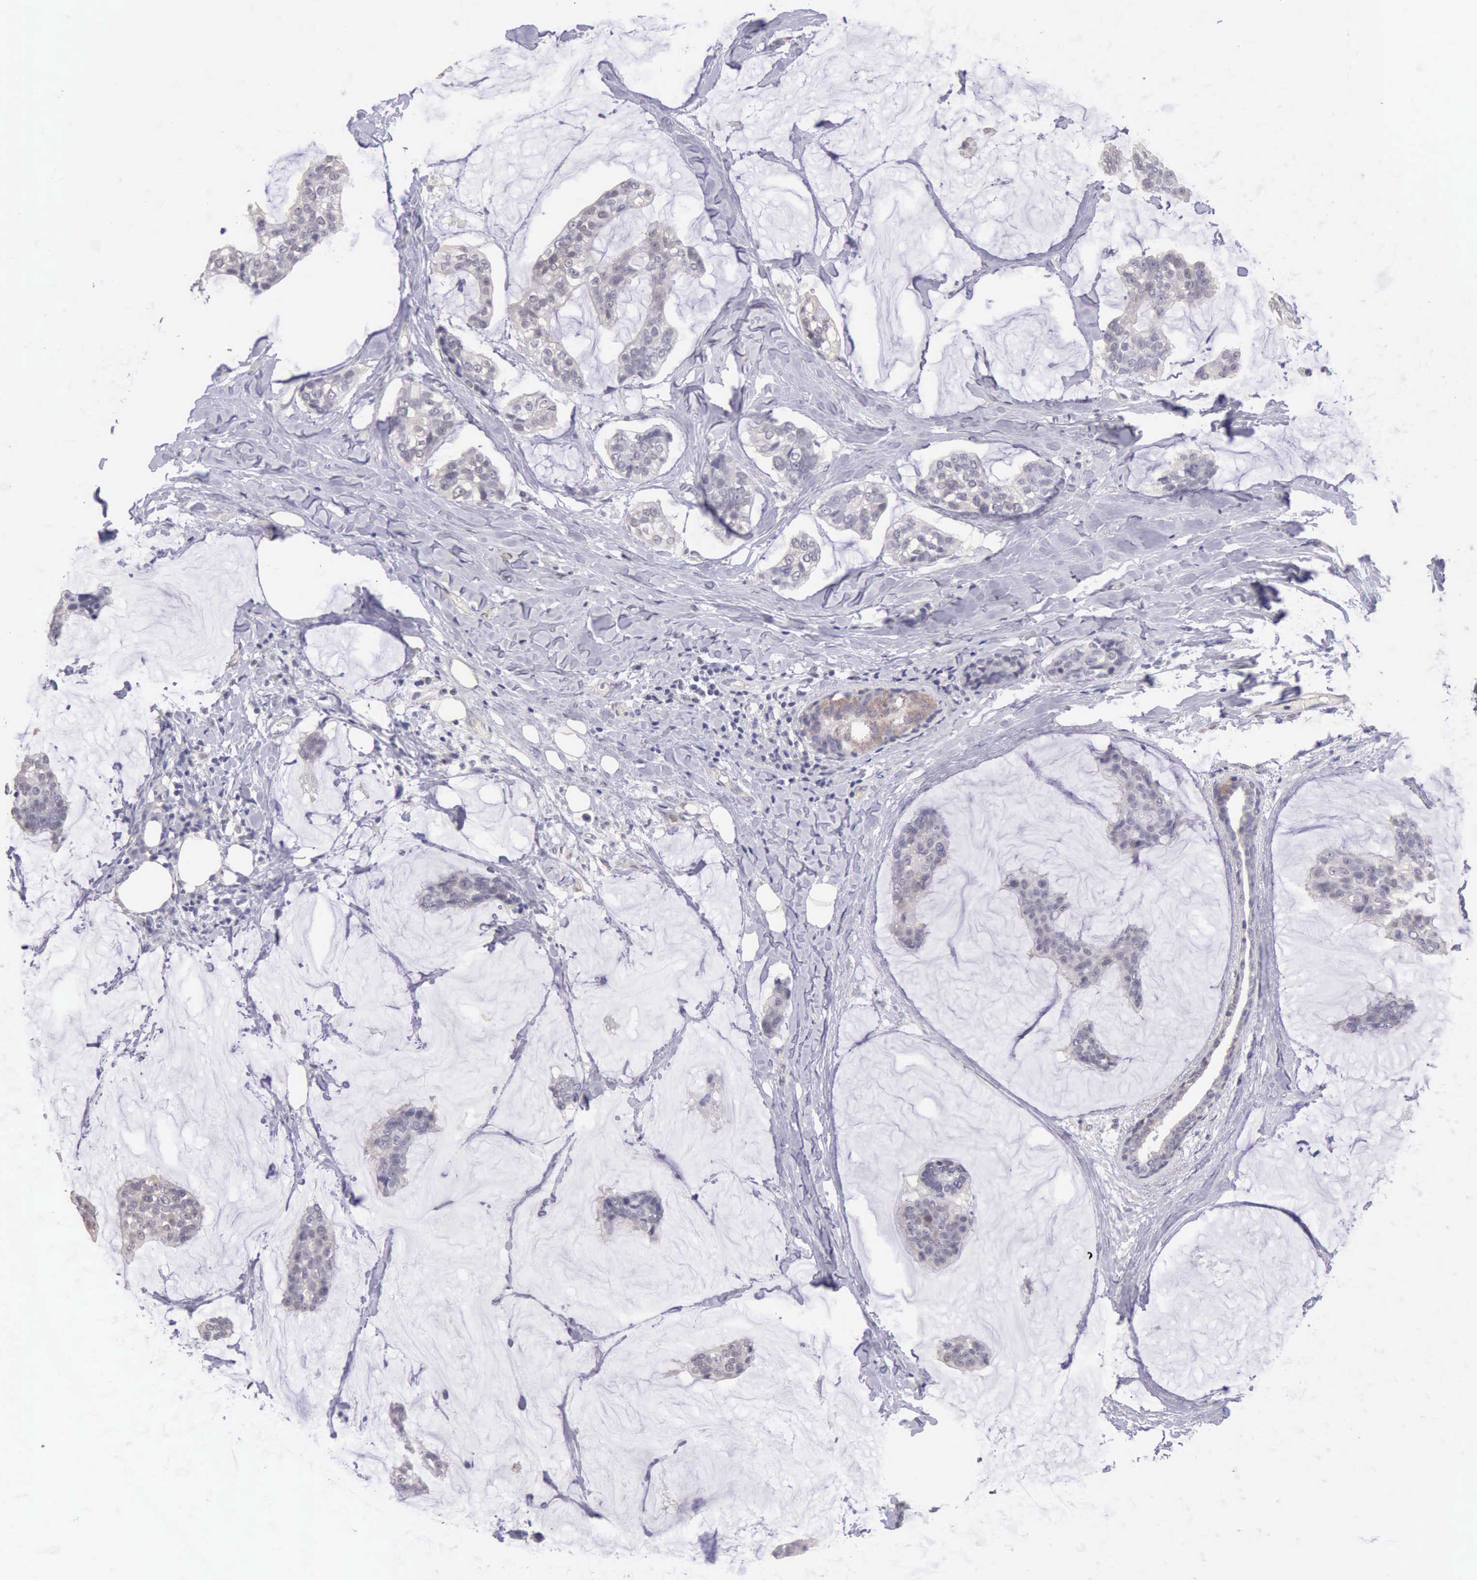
{"staining": {"intensity": "weak", "quantity": "<25%", "location": "cytoplasmic/membranous"}, "tissue": "breast cancer", "cell_type": "Tumor cells", "image_type": "cancer", "snomed": [{"axis": "morphology", "description": "Duct carcinoma"}, {"axis": "topography", "description": "Breast"}], "caption": "This histopathology image is of invasive ductal carcinoma (breast) stained with immunohistochemistry (IHC) to label a protein in brown with the nuclei are counter-stained blue. There is no expression in tumor cells. The staining is performed using DAB (3,3'-diaminobenzidine) brown chromogen with nuclei counter-stained in using hematoxylin.", "gene": "KCND1", "patient": {"sex": "female", "age": 93}}